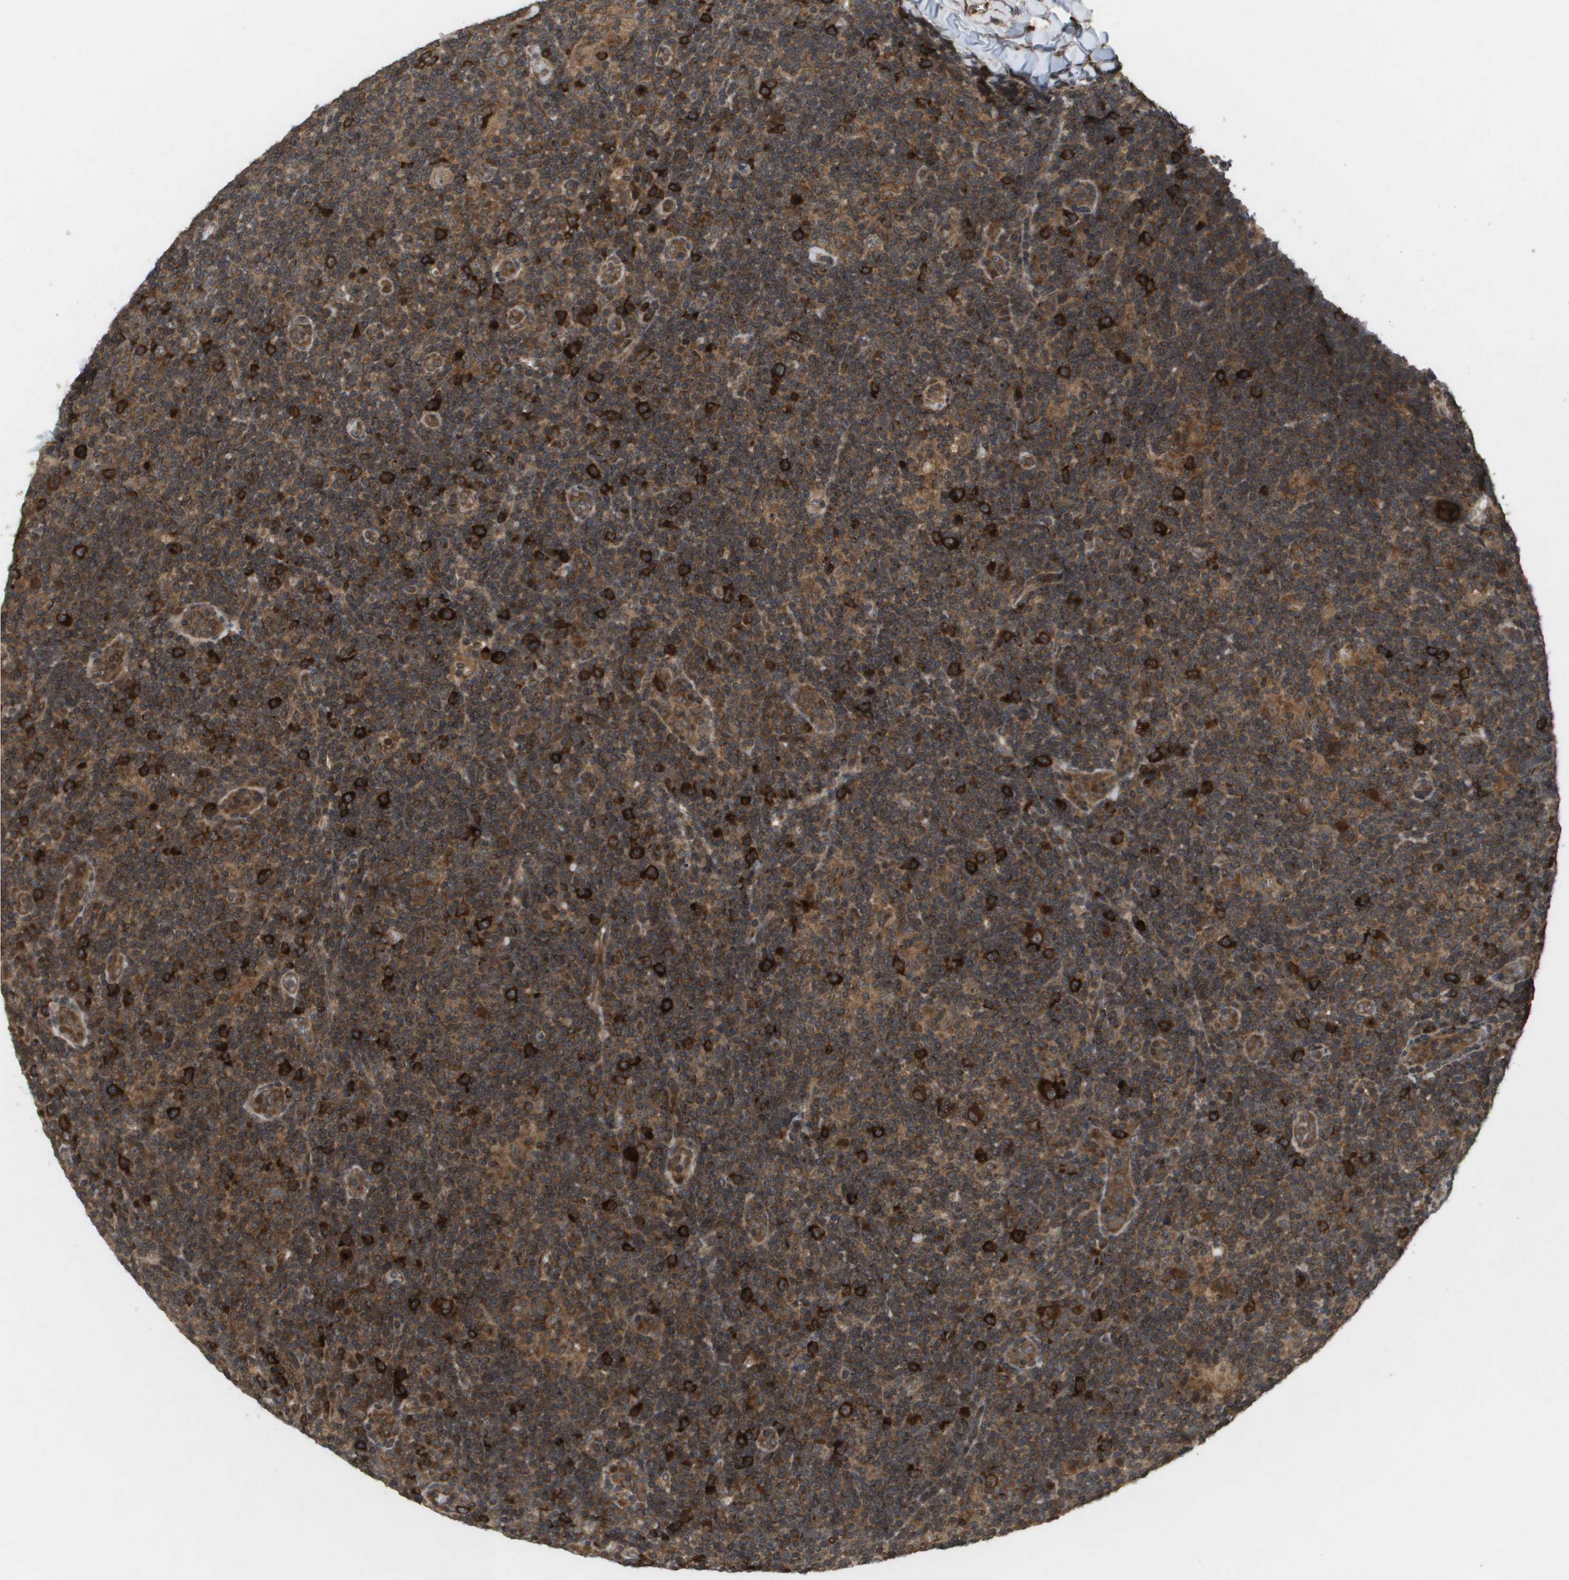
{"staining": {"intensity": "strong", "quantity": "25%-75%", "location": "cytoplasmic/membranous"}, "tissue": "lymphoma", "cell_type": "Tumor cells", "image_type": "cancer", "snomed": [{"axis": "morphology", "description": "Hodgkin's disease, NOS"}, {"axis": "topography", "description": "Lymph node"}], "caption": "Tumor cells exhibit high levels of strong cytoplasmic/membranous positivity in about 25%-75% of cells in Hodgkin's disease.", "gene": "KIF11", "patient": {"sex": "female", "age": 57}}